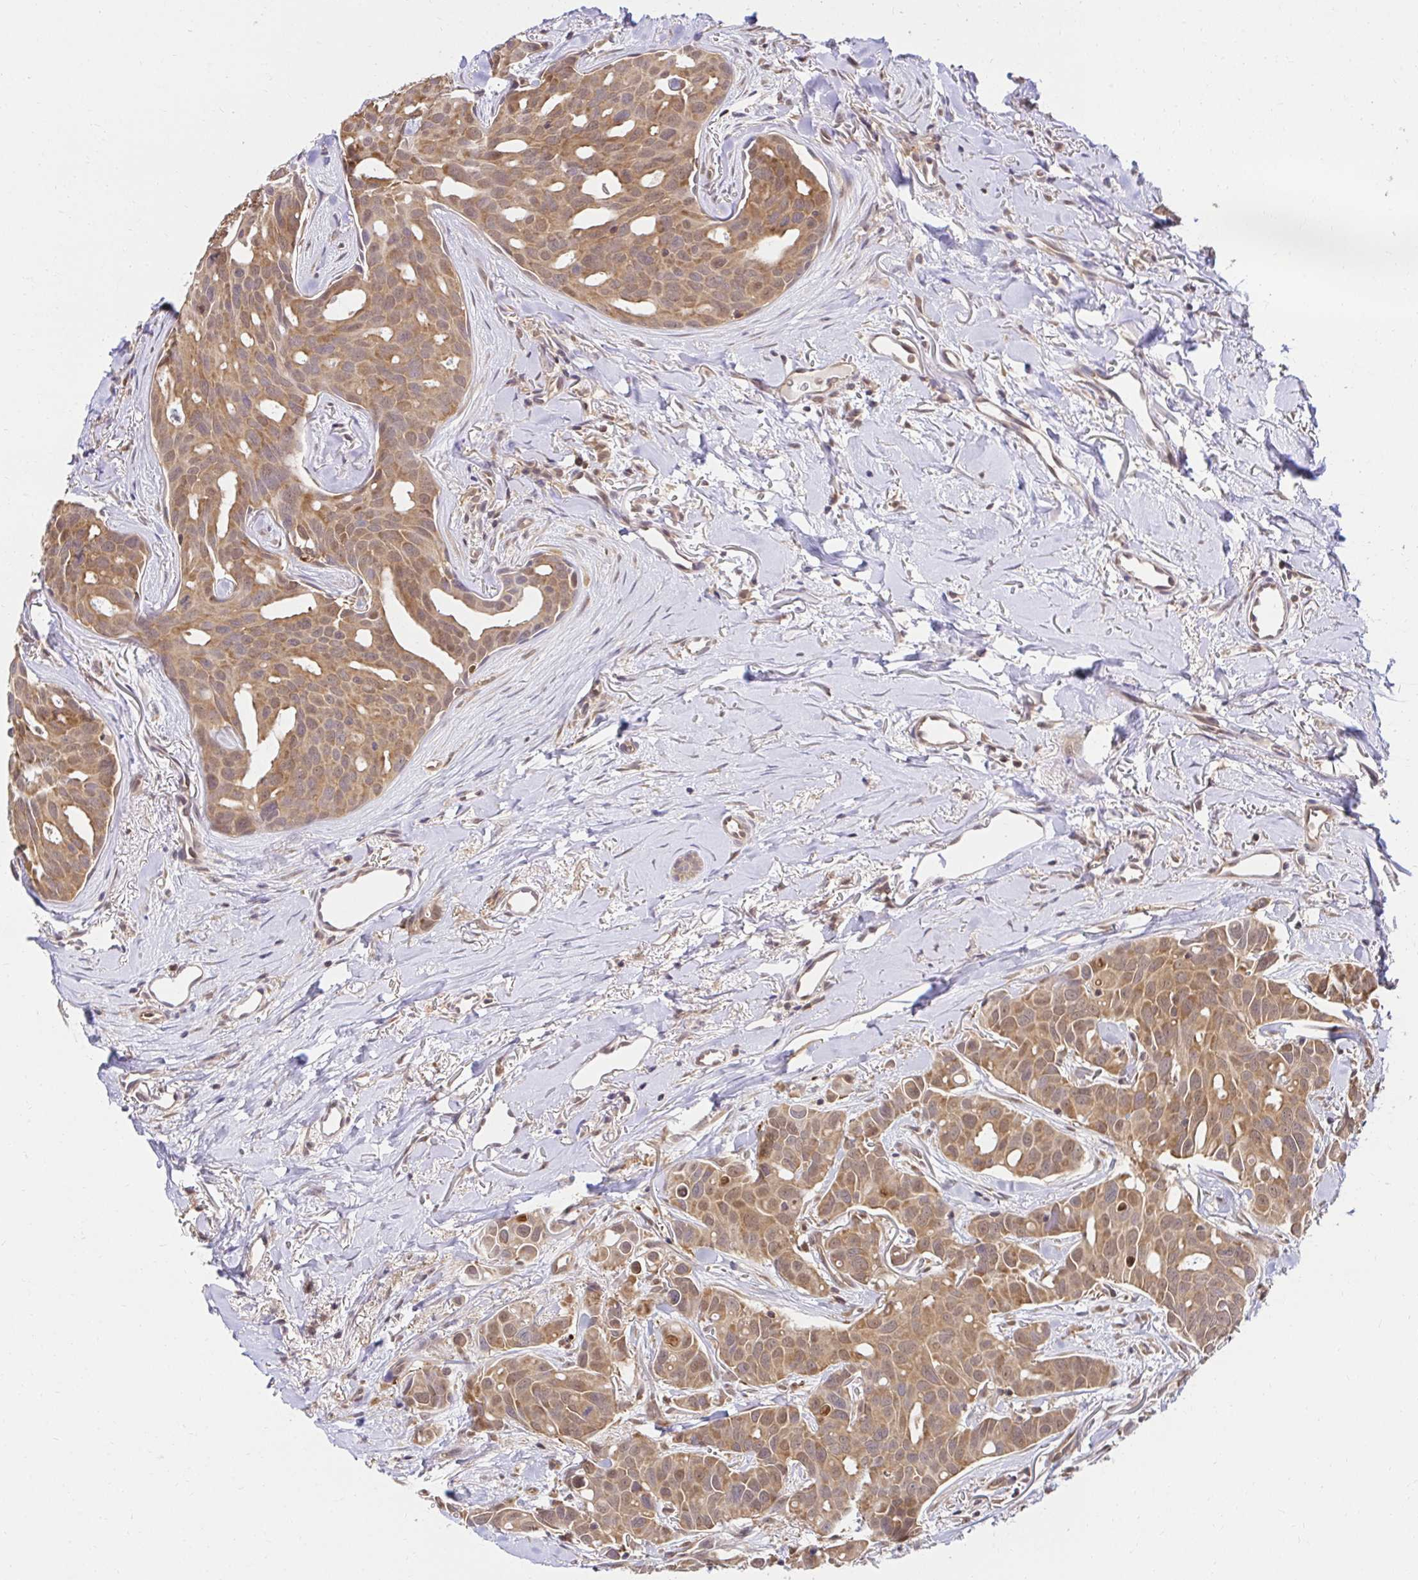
{"staining": {"intensity": "moderate", "quantity": ">75%", "location": "cytoplasmic/membranous,nuclear"}, "tissue": "breast cancer", "cell_type": "Tumor cells", "image_type": "cancer", "snomed": [{"axis": "morphology", "description": "Duct carcinoma"}, {"axis": "topography", "description": "Breast"}], "caption": "Breast infiltrating ductal carcinoma stained for a protein (brown) reveals moderate cytoplasmic/membranous and nuclear positive staining in about >75% of tumor cells.", "gene": "PSMA4", "patient": {"sex": "female", "age": 54}}